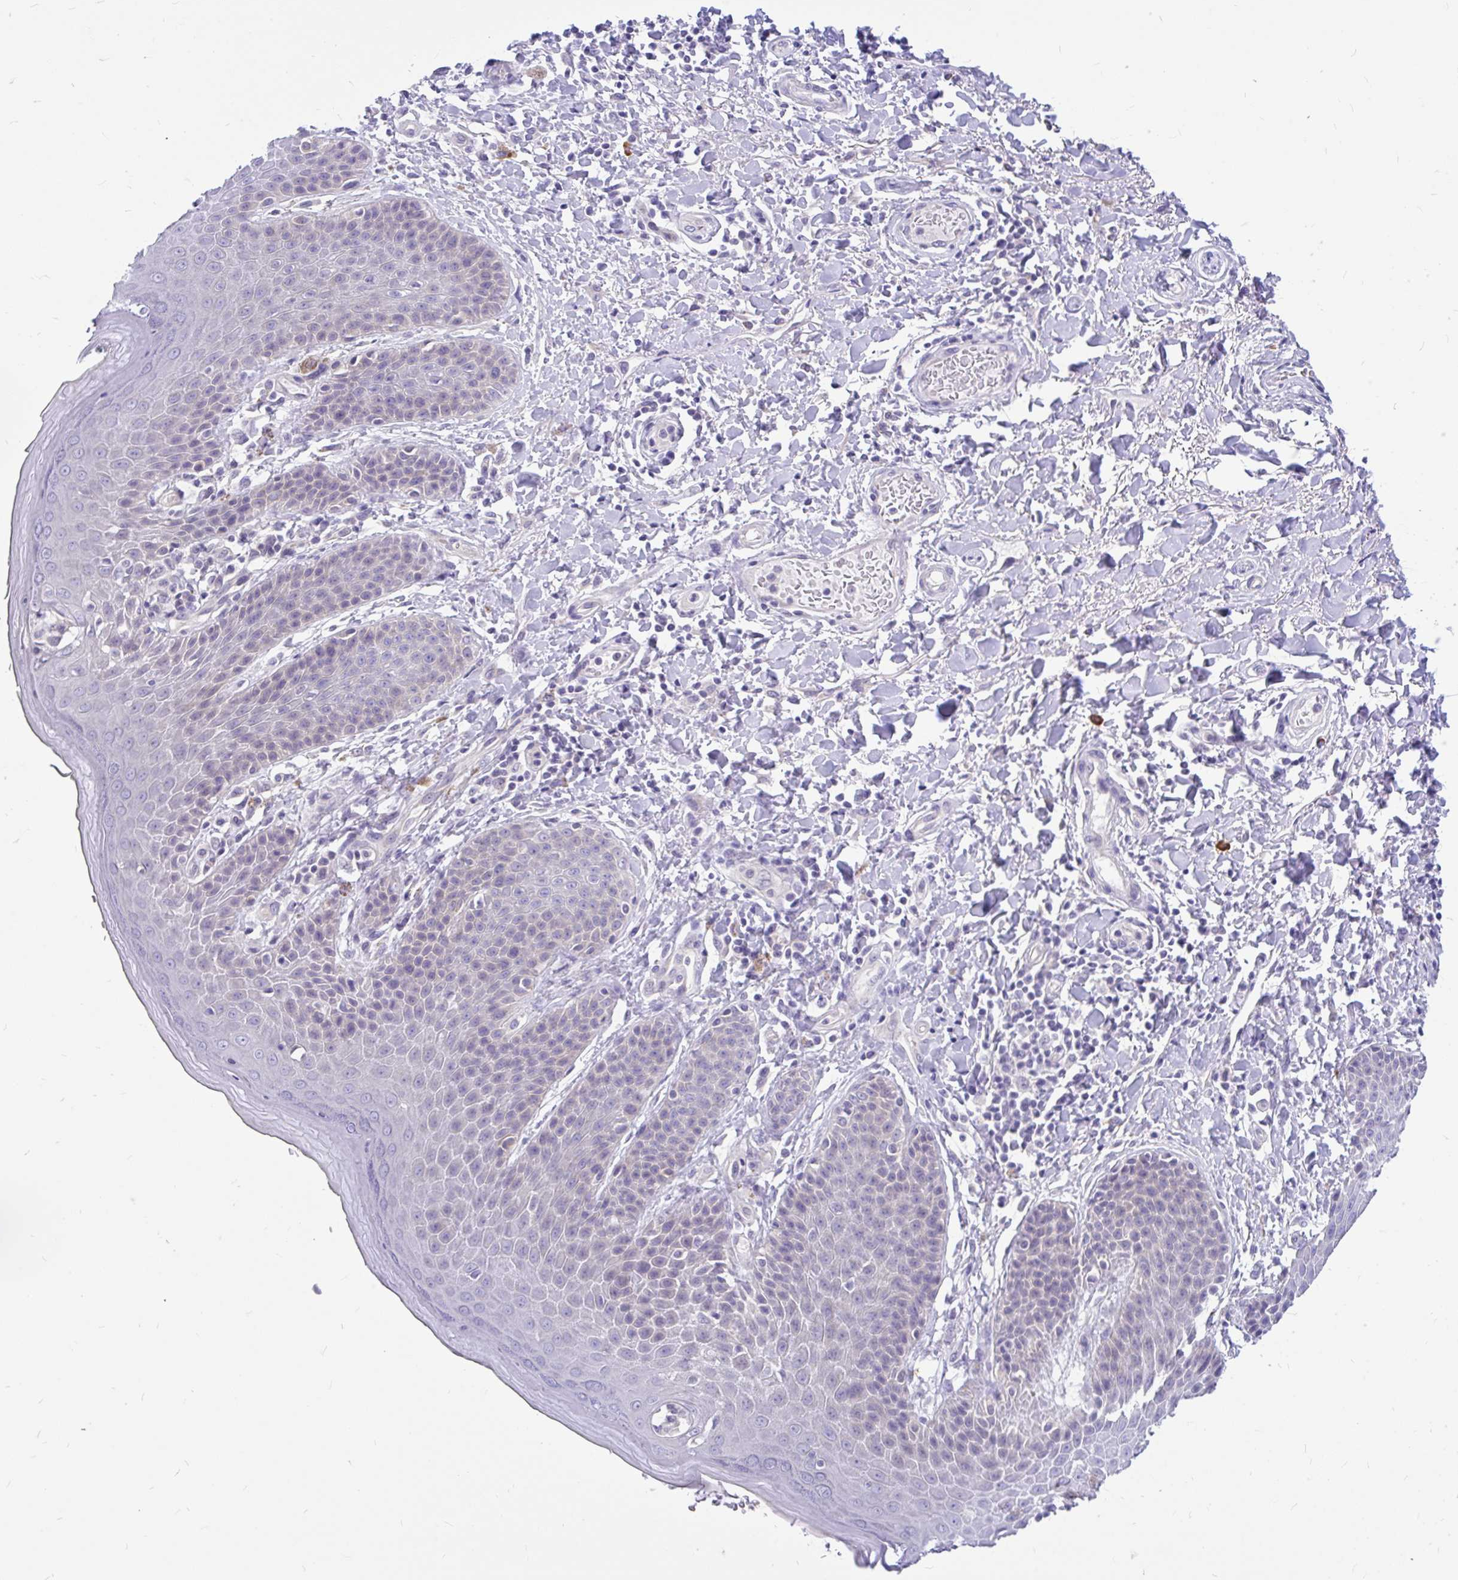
{"staining": {"intensity": "negative", "quantity": "none", "location": "none"}, "tissue": "skin", "cell_type": "Epidermal cells", "image_type": "normal", "snomed": [{"axis": "morphology", "description": "Normal tissue, NOS"}, {"axis": "topography", "description": "Peripheral nerve tissue"}], "caption": "The image exhibits no staining of epidermal cells in normal skin.", "gene": "MAP1LC3A", "patient": {"sex": "male", "age": 51}}